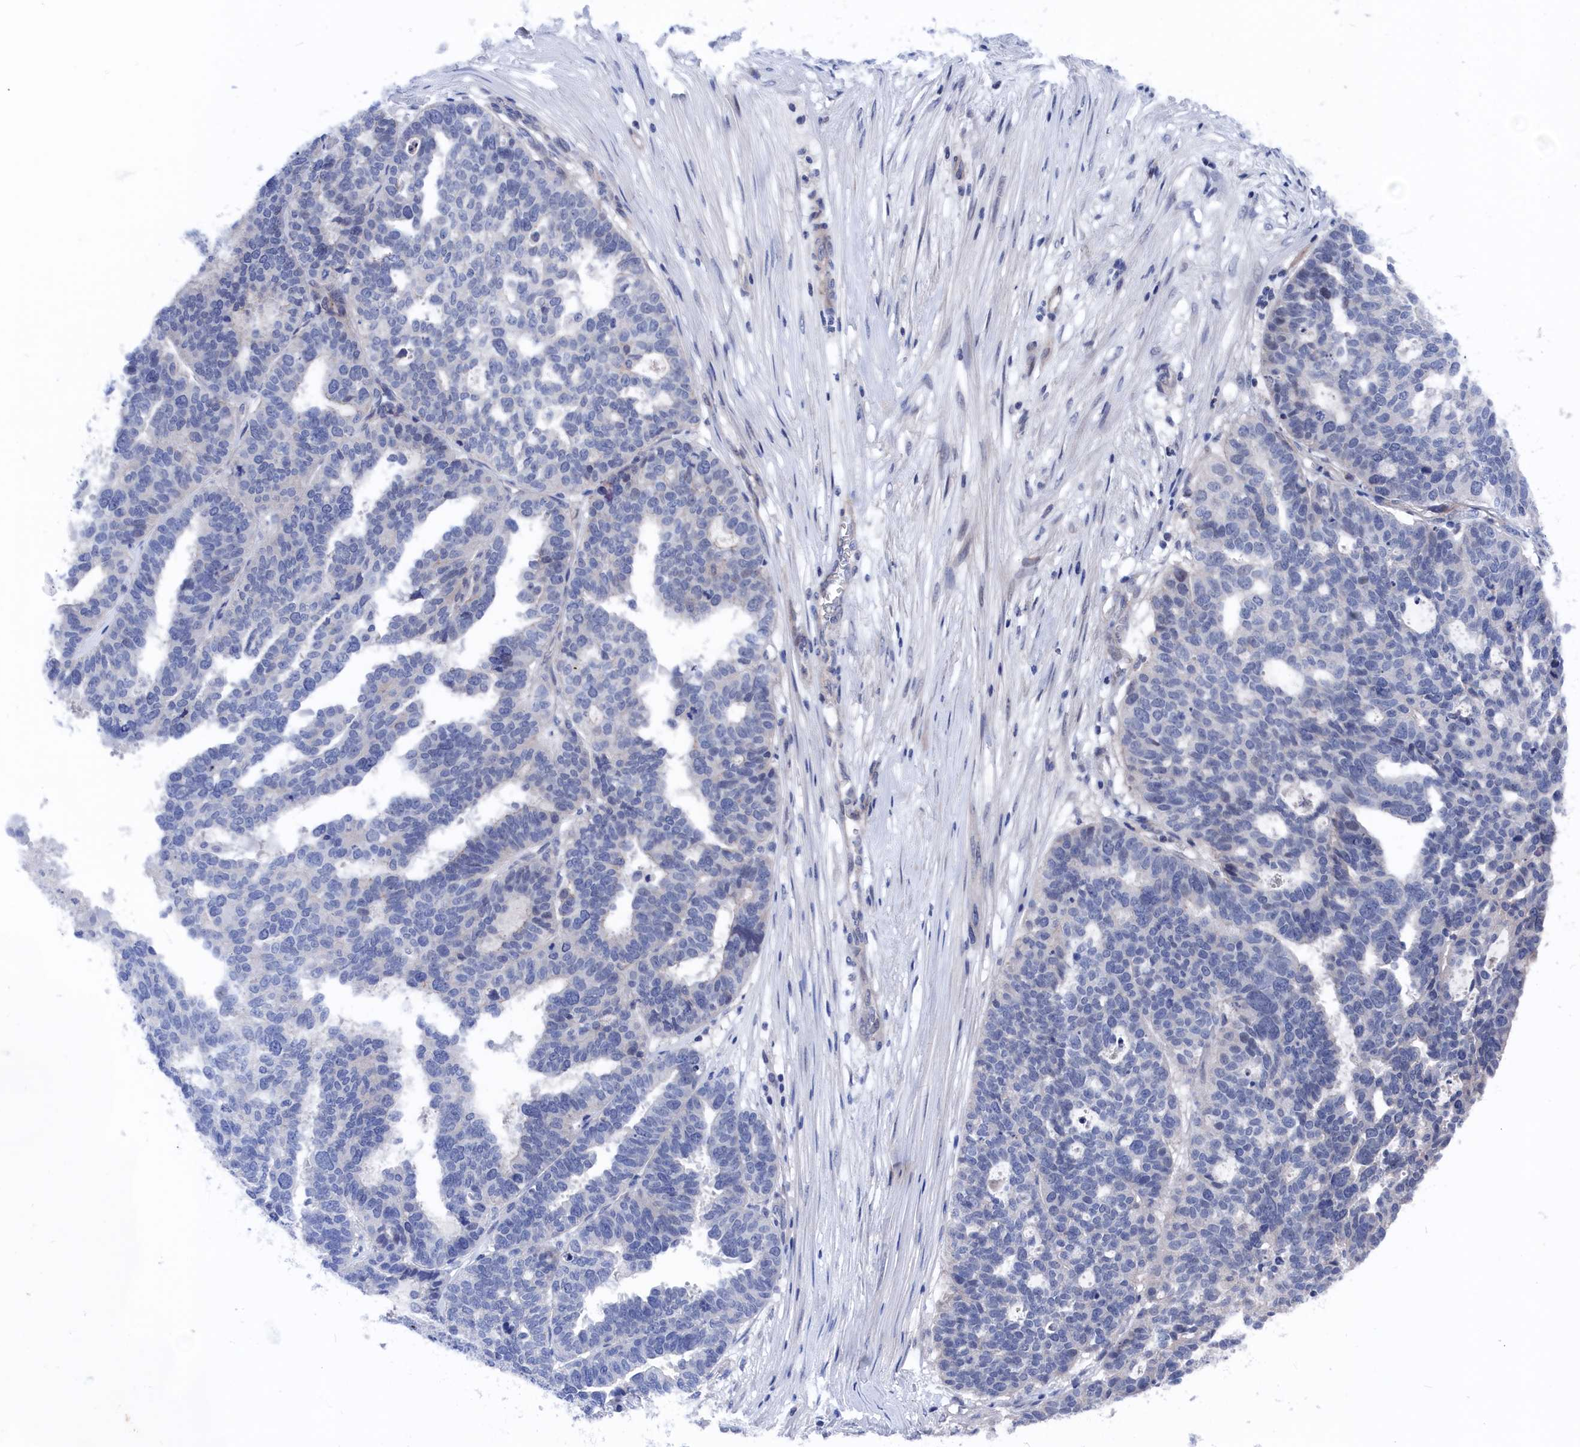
{"staining": {"intensity": "negative", "quantity": "none", "location": "none"}, "tissue": "ovarian cancer", "cell_type": "Tumor cells", "image_type": "cancer", "snomed": [{"axis": "morphology", "description": "Cystadenocarcinoma, serous, NOS"}, {"axis": "topography", "description": "Ovary"}], "caption": "This is a histopathology image of immunohistochemistry staining of ovarian serous cystadenocarcinoma, which shows no staining in tumor cells.", "gene": "MARCHF3", "patient": {"sex": "female", "age": 59}}